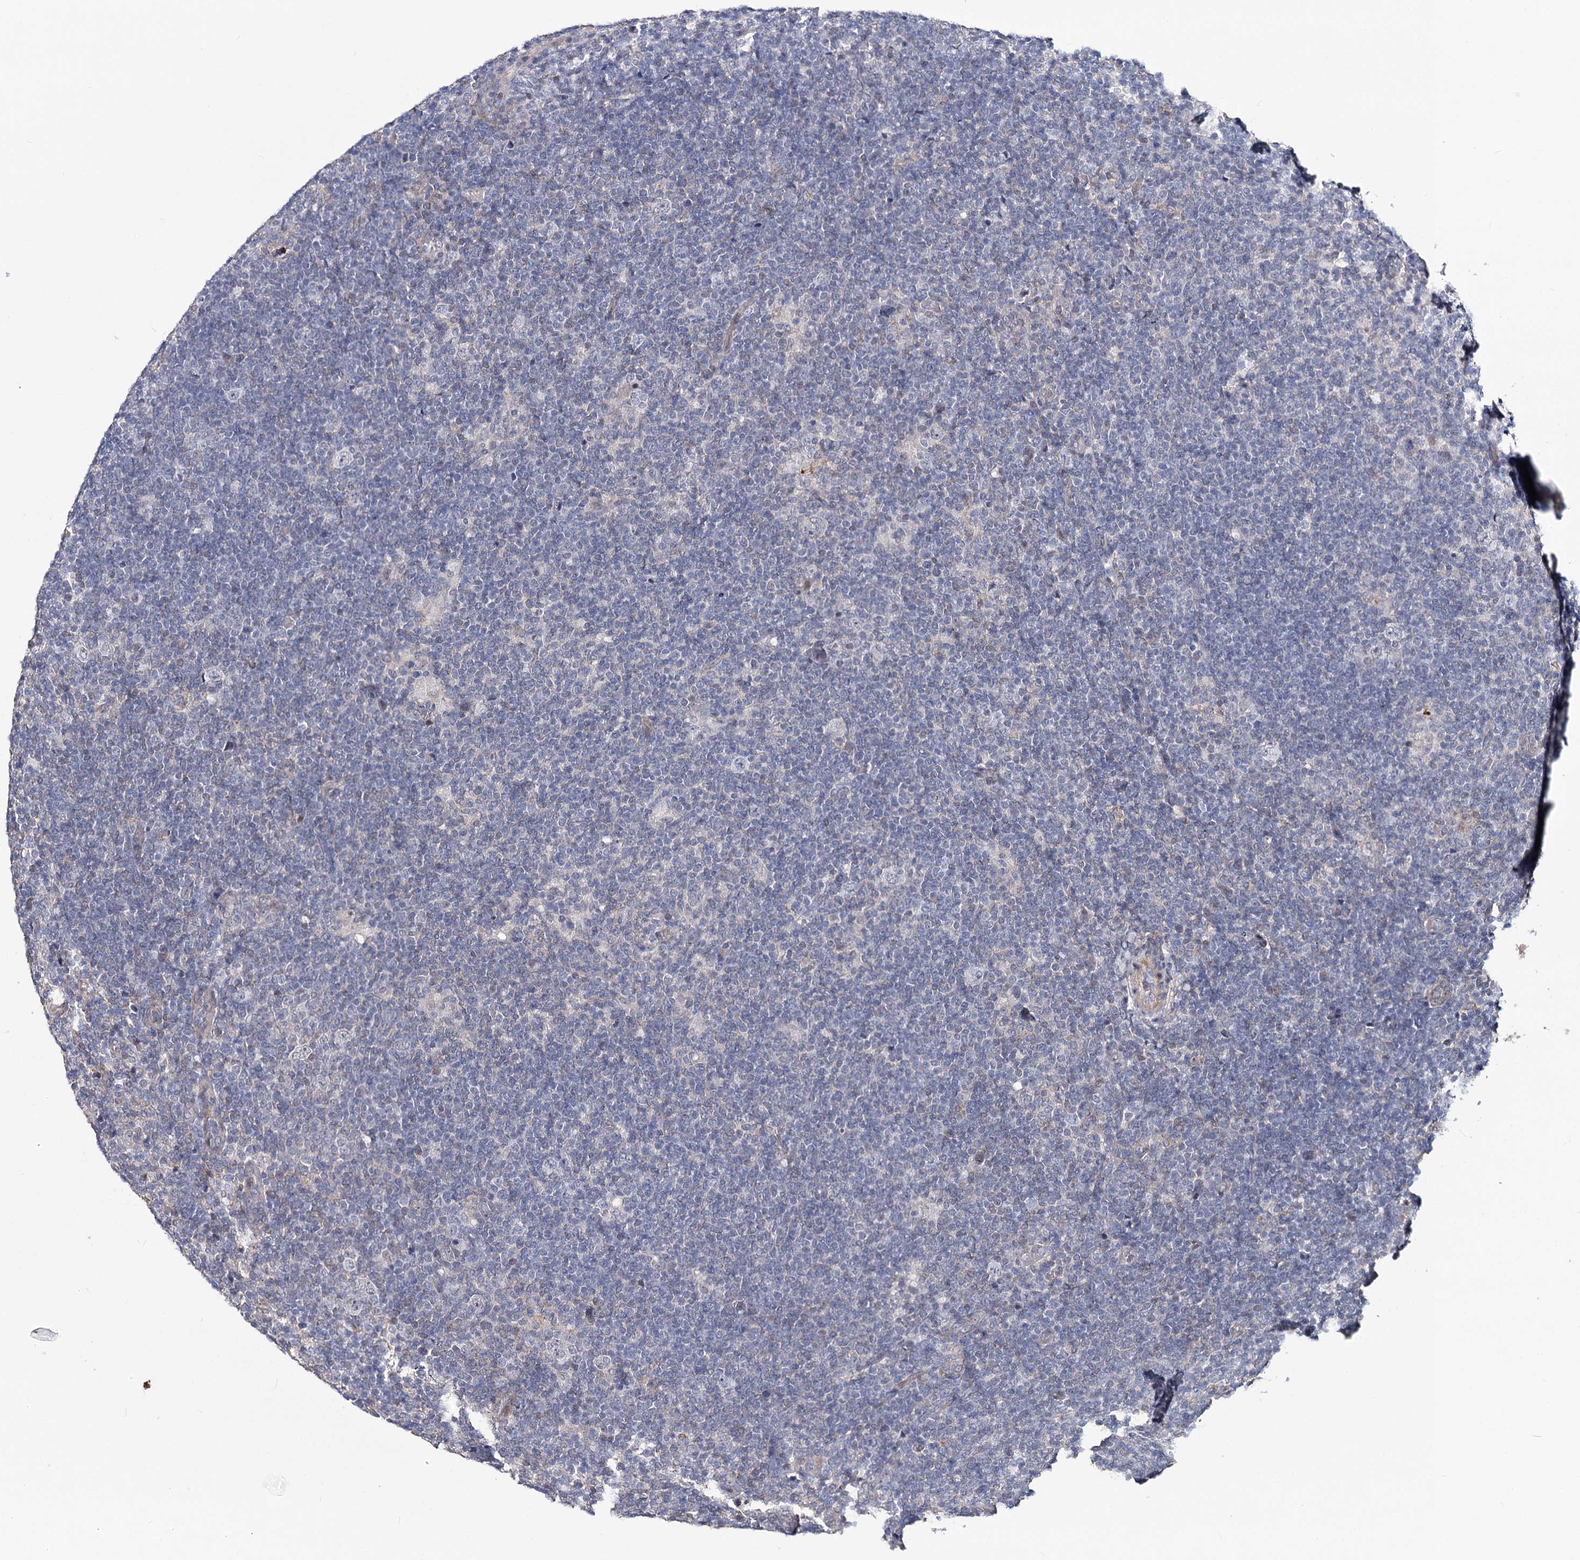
{"staining": {"intensity": "negative", "quantity": "none", "location": "none"}, "tissue": "lymphoma", "cell_type": "Tumor cells", "image_type": "cancer", "snomed": [{"axis": "morphology", "description": "Hodgkin's disease, NOS"}, {"axis": "topography", "description": "Lymph node"}], "caption": "Lymphoma was stained to show a protein in brown. There is no significant expression in tumor cells.", "gene": "TMEM218", "patient": {"sex": "female", "age": 57}}